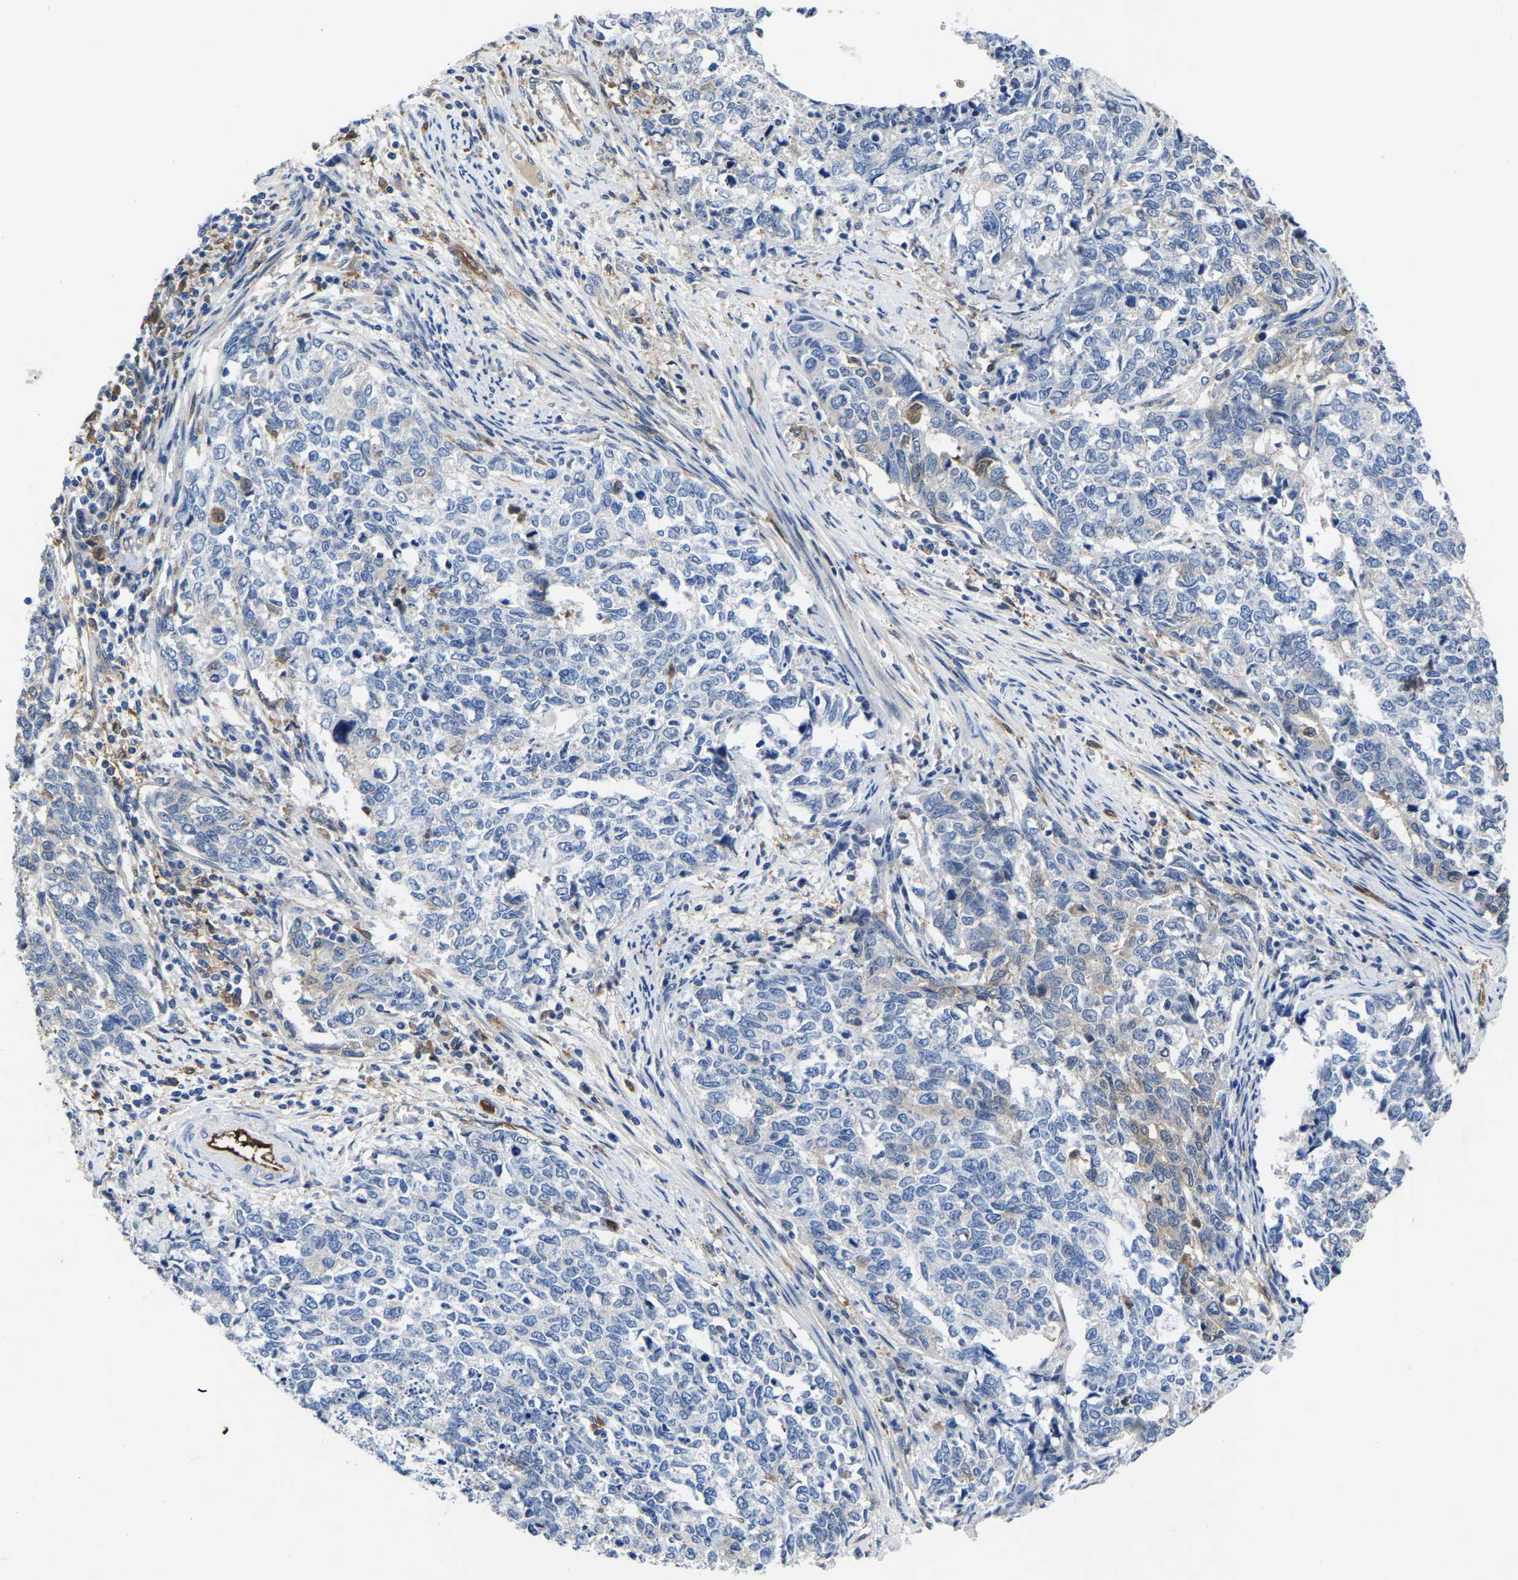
{"staining": {"intensity": "negative", "quantity": "none", "location": "none"}, "tissue": "cervical cancer", "cell_type": "Tumor cells", "image_type": "cancer", "snomed": [{"axis": "morphology", "description": "Squamous cell carcinoma, NOS"}, {"axis": "topography", "description": "Cervix"}], "caption": "There is no significant positivity in tumor cells of squamous cell carcinoma (cervical).", "gene": "ATG2B", "patient": {"sex": "female", "age": 63}}